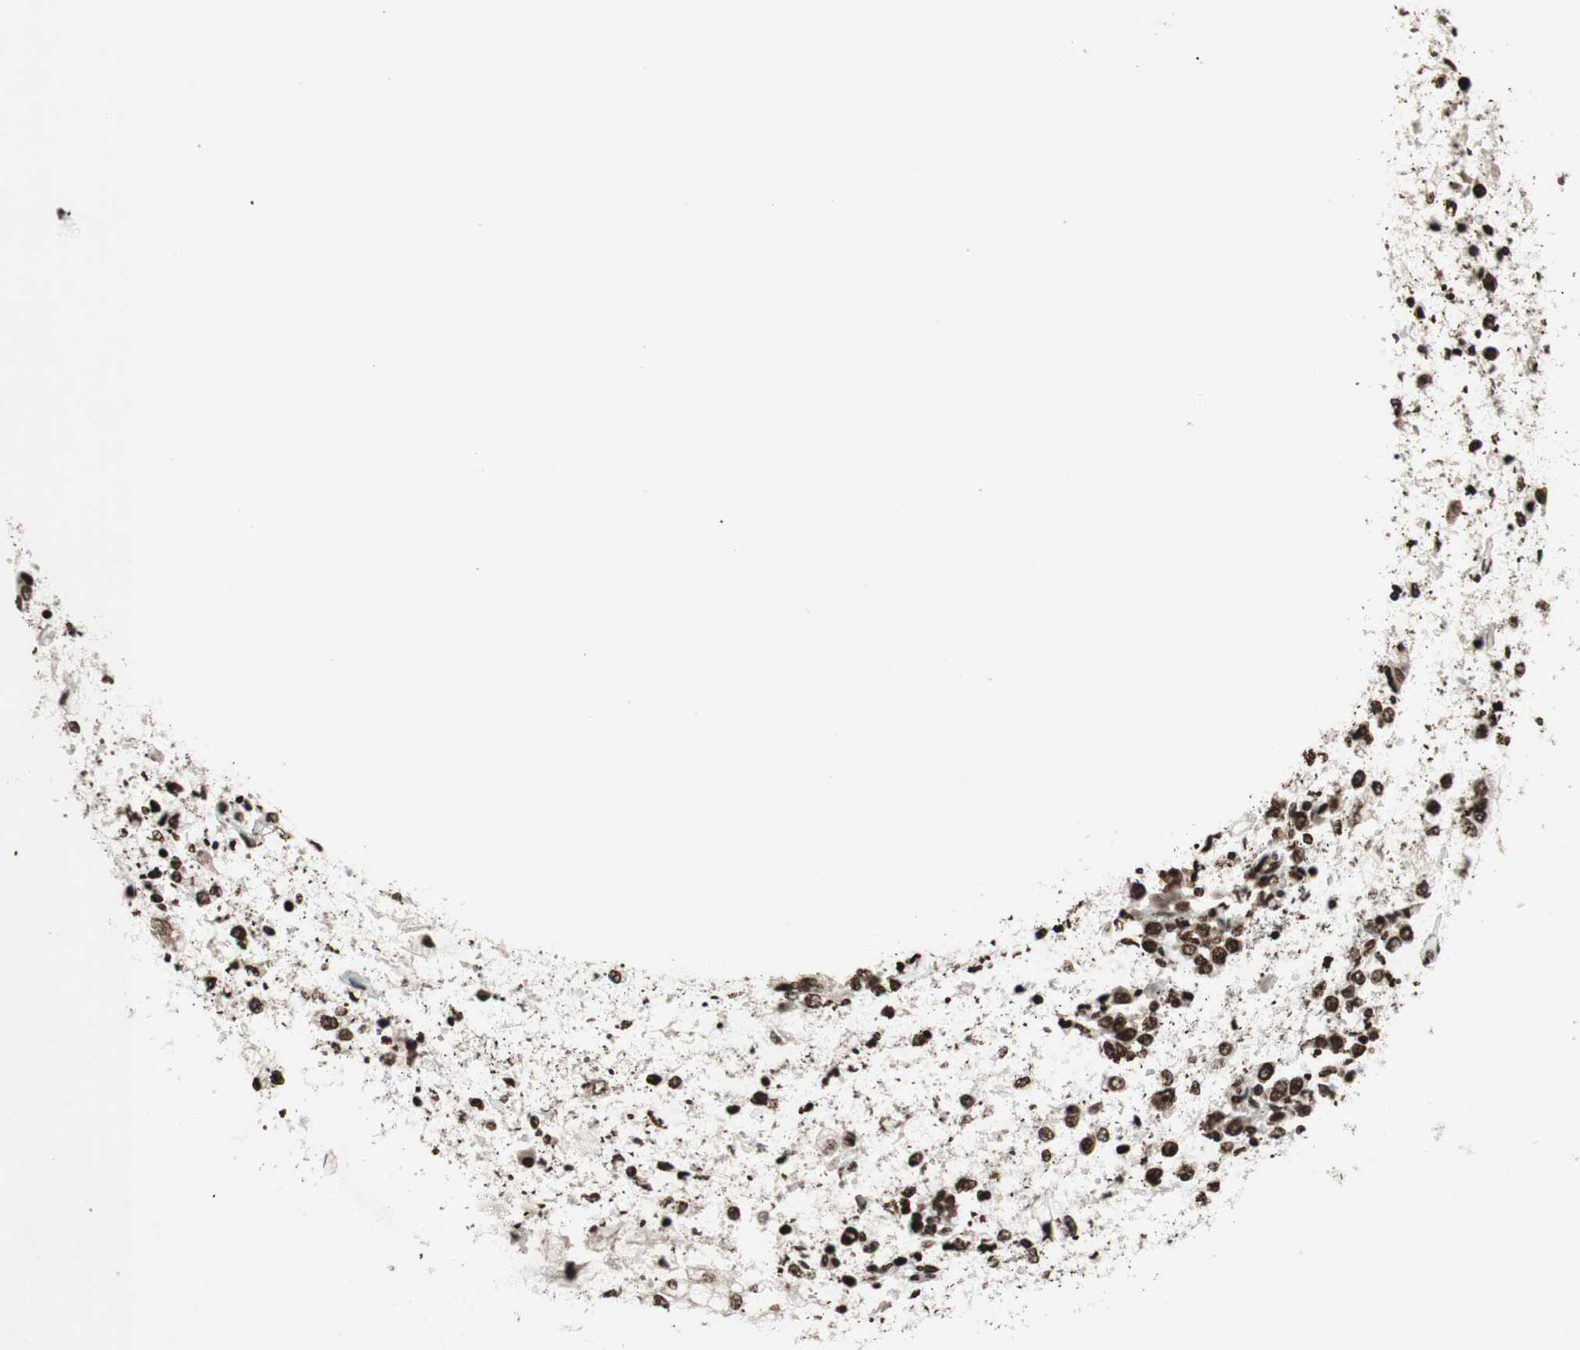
{"staining": {"intensity": "strong", "quantity": ">75%", "location": "nuclear"}, "tissue": "stomach cancer", "cell_type": "Tumor cells", "image_type": "cancer", "snomed": [{"axis": "morphology", "description": "Adenocarcinoma, NOS"}, {"axis": "morphology", "description": "Adenocarcinoma, High grade"}, {"axis": "topography", "description": "Stomach, upper"}, {"axis": "topography", "description": "Stomach, lower"}], "caption": "Human stomach cancer stained with a protein marker reveals strong staining in tumor cells.", "gene": "NCOA3", "patient": {"sex": "female", "age": 65}}